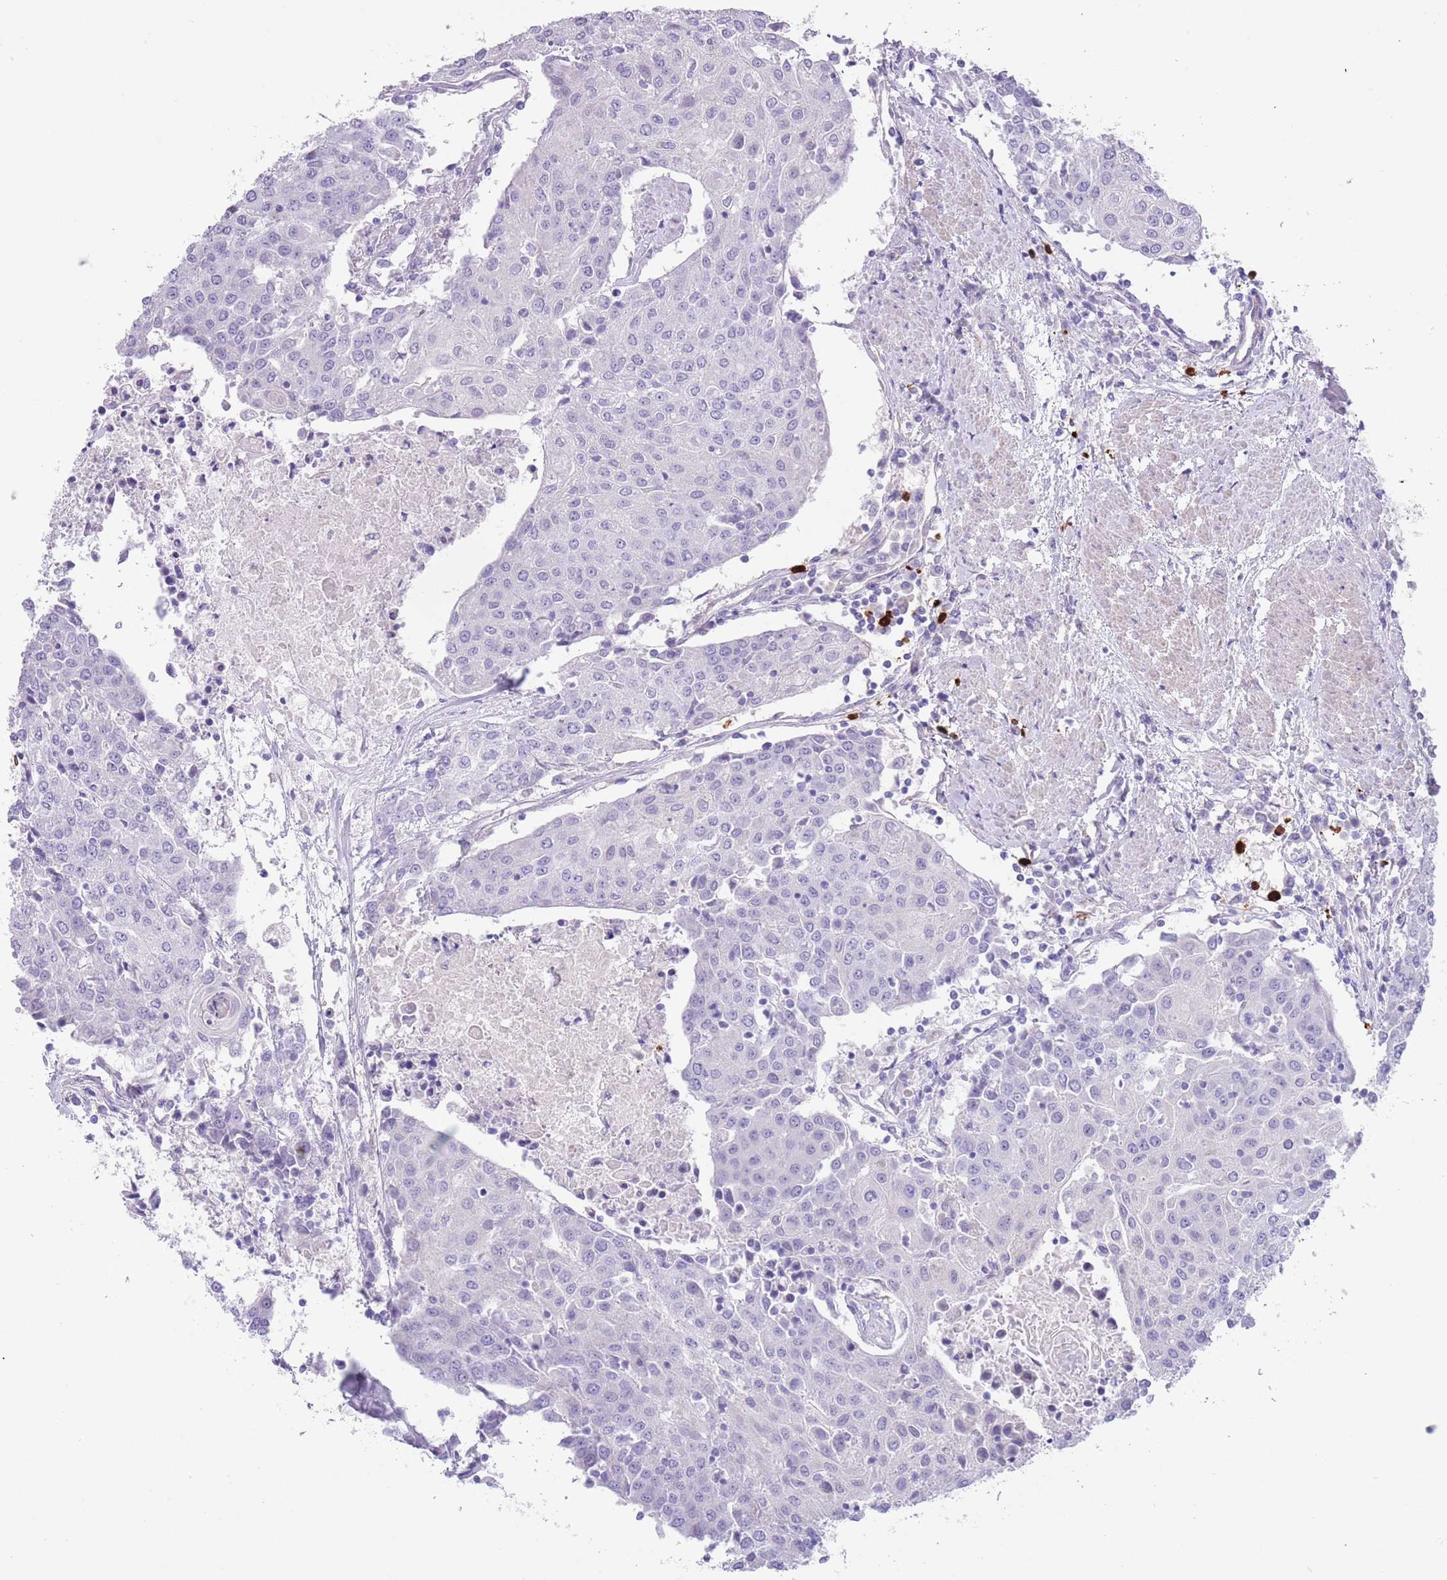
{"staining": {"intensity": "negative", "quantity": "none", "location": "none"}, "tissue": "urothelial cancer", "cell_type": "Tumor cells", "image_type": "cancer", "snomed": [{"axis": "morphology", "description": "Urothelial carcinoma, High grade"}, {"axis": "topography", "description": "Urinary bladder"}], "caption": "Urothelial carcinoma (high-grade) stained for a protein using immunohistochemistry (IHC) reveals no staining tumor cells.", "gene": "TSGA13", "patient": {"sex": "female", "age": 85}}